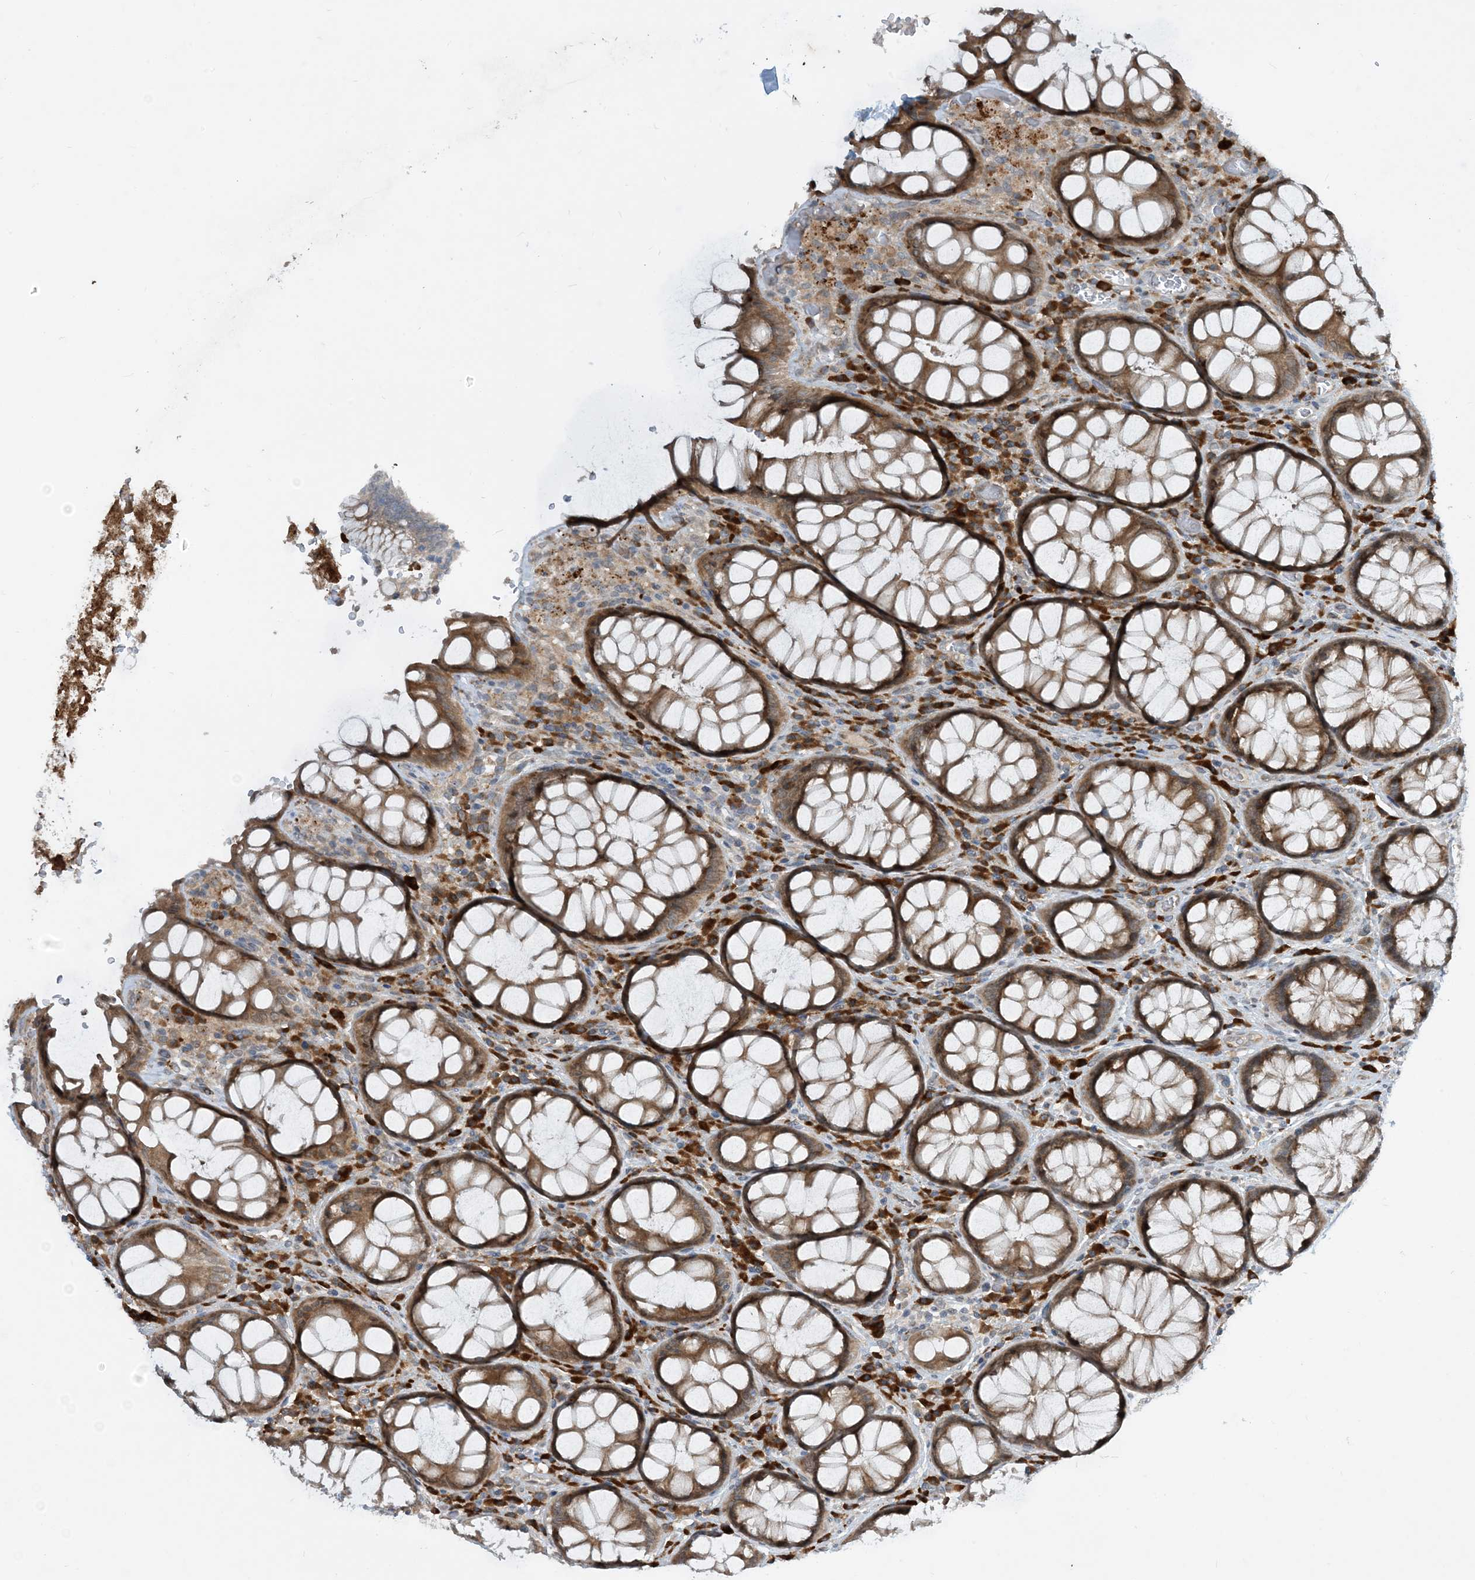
{"staining": {"intensity": "moderate", "quantity": ">75%", "location": "cytoplasmic/membranous"}, "tissue": "rectum", "cell_type": "Glandular cells", "image_type": "normal", "snomed": [{"axis": "morphology", "description": "Normal tissue, NOS"}, {"axis": "topography", "description": "Rectum"}], "caption": "Normal rectum shows moderate cytoplasmic/membranous staining in approximately >75% of glandular cells The protein is shown in brown color, while the nuclei are stained blue..", "gene": "PHOSPHO2", "patient": {"sex": "male", "age": 64}}